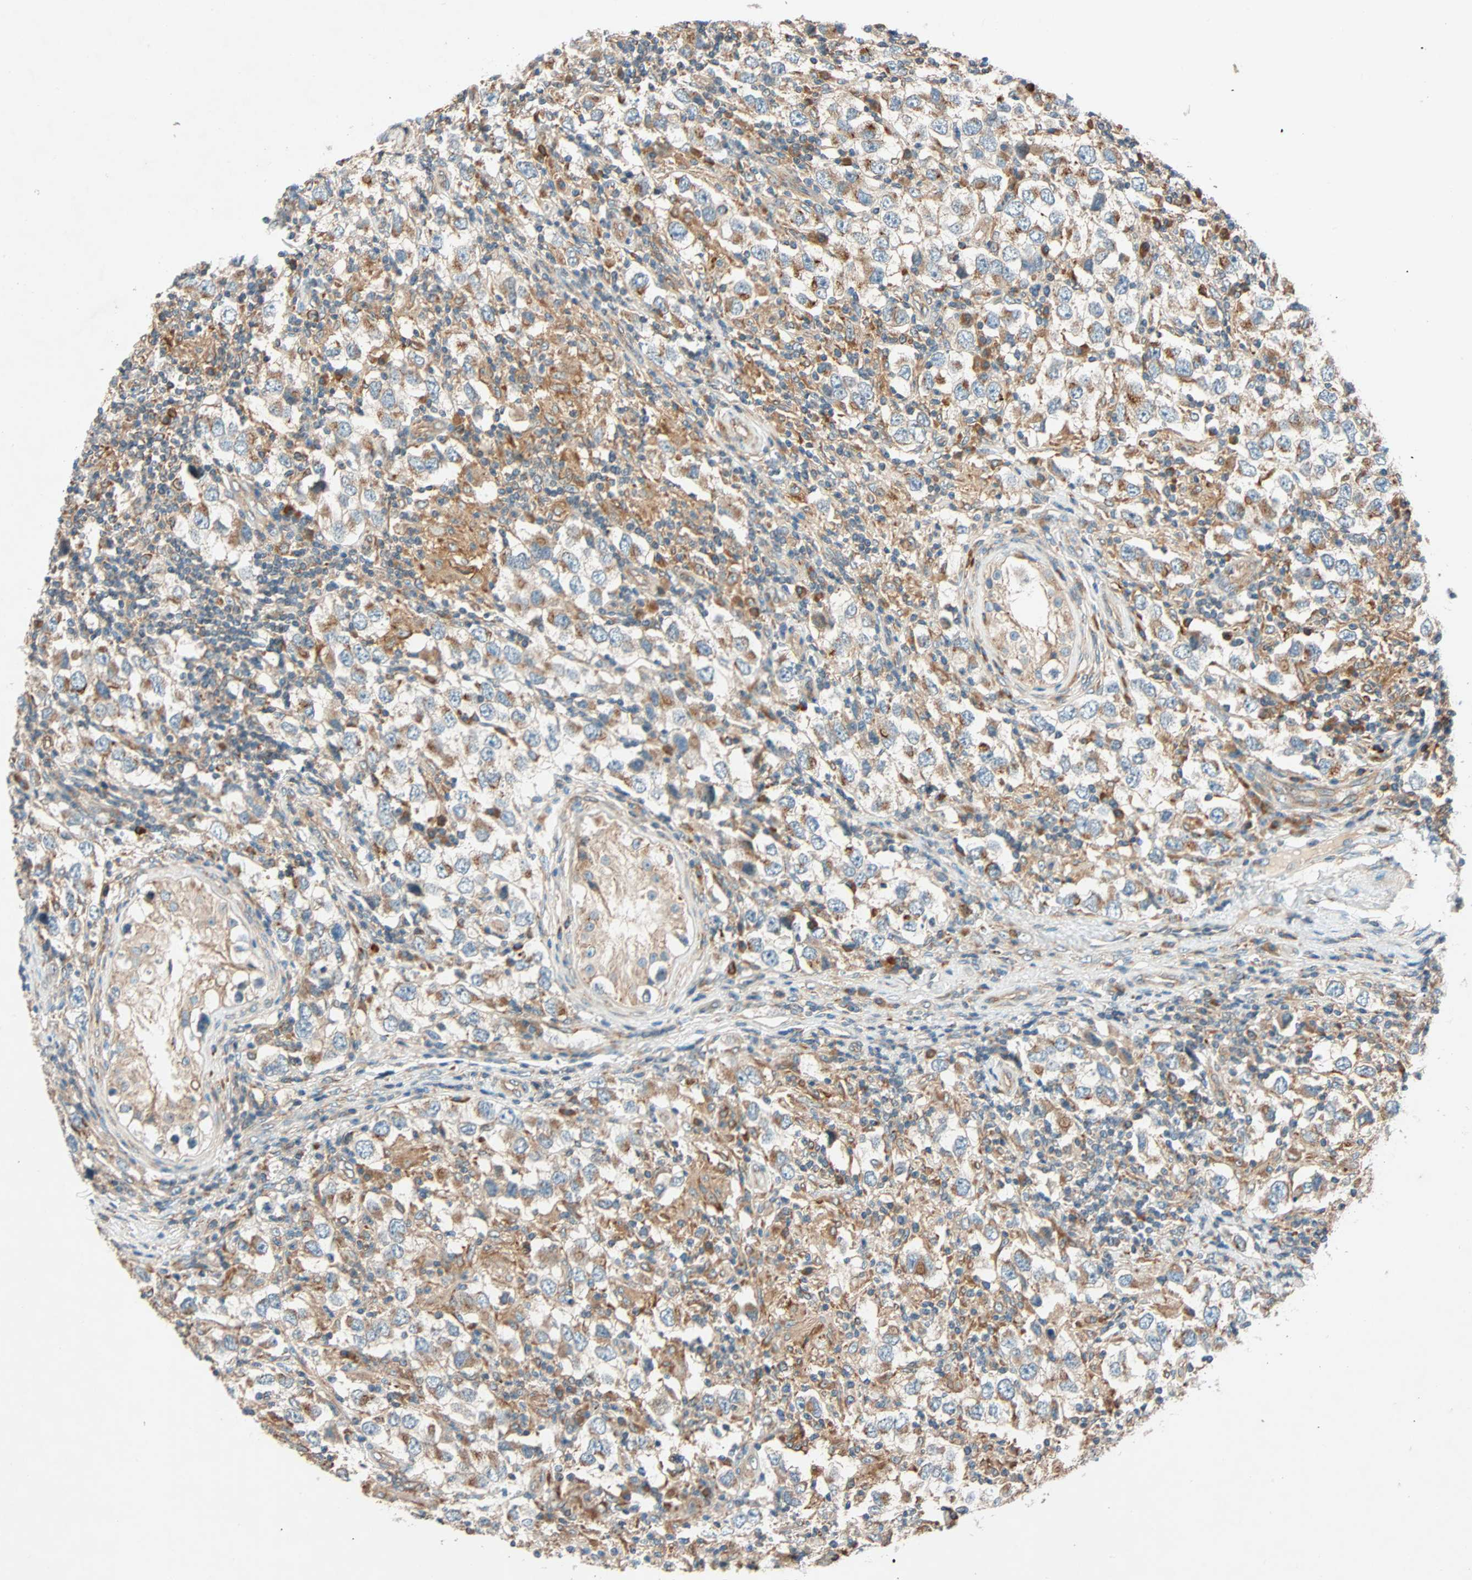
{"staining": {"intensity": "moderate", "quantity": ">75%", "location": "cytoplasmic/membranous"}, "tissue": "testis cancer", "cell_type": "Tumor cells", "image_type": "cancer", "snomed": [{"axis": "morphology", "description": "Carcinoma, Embryonal, NOS"}, {"axis": "topography", "description": "Testis"}], "caption": "The histopathology image shows immunohistochemical staining of testis embryonal carcinoma. There is moderate cytoplasmic/membranous expression is appreciated in about >75% of tumor cells. (IHC, brightfield microscopy, high magnification).", "gene": "PHYH", "patient": {"sex": "male", "age": 21}}